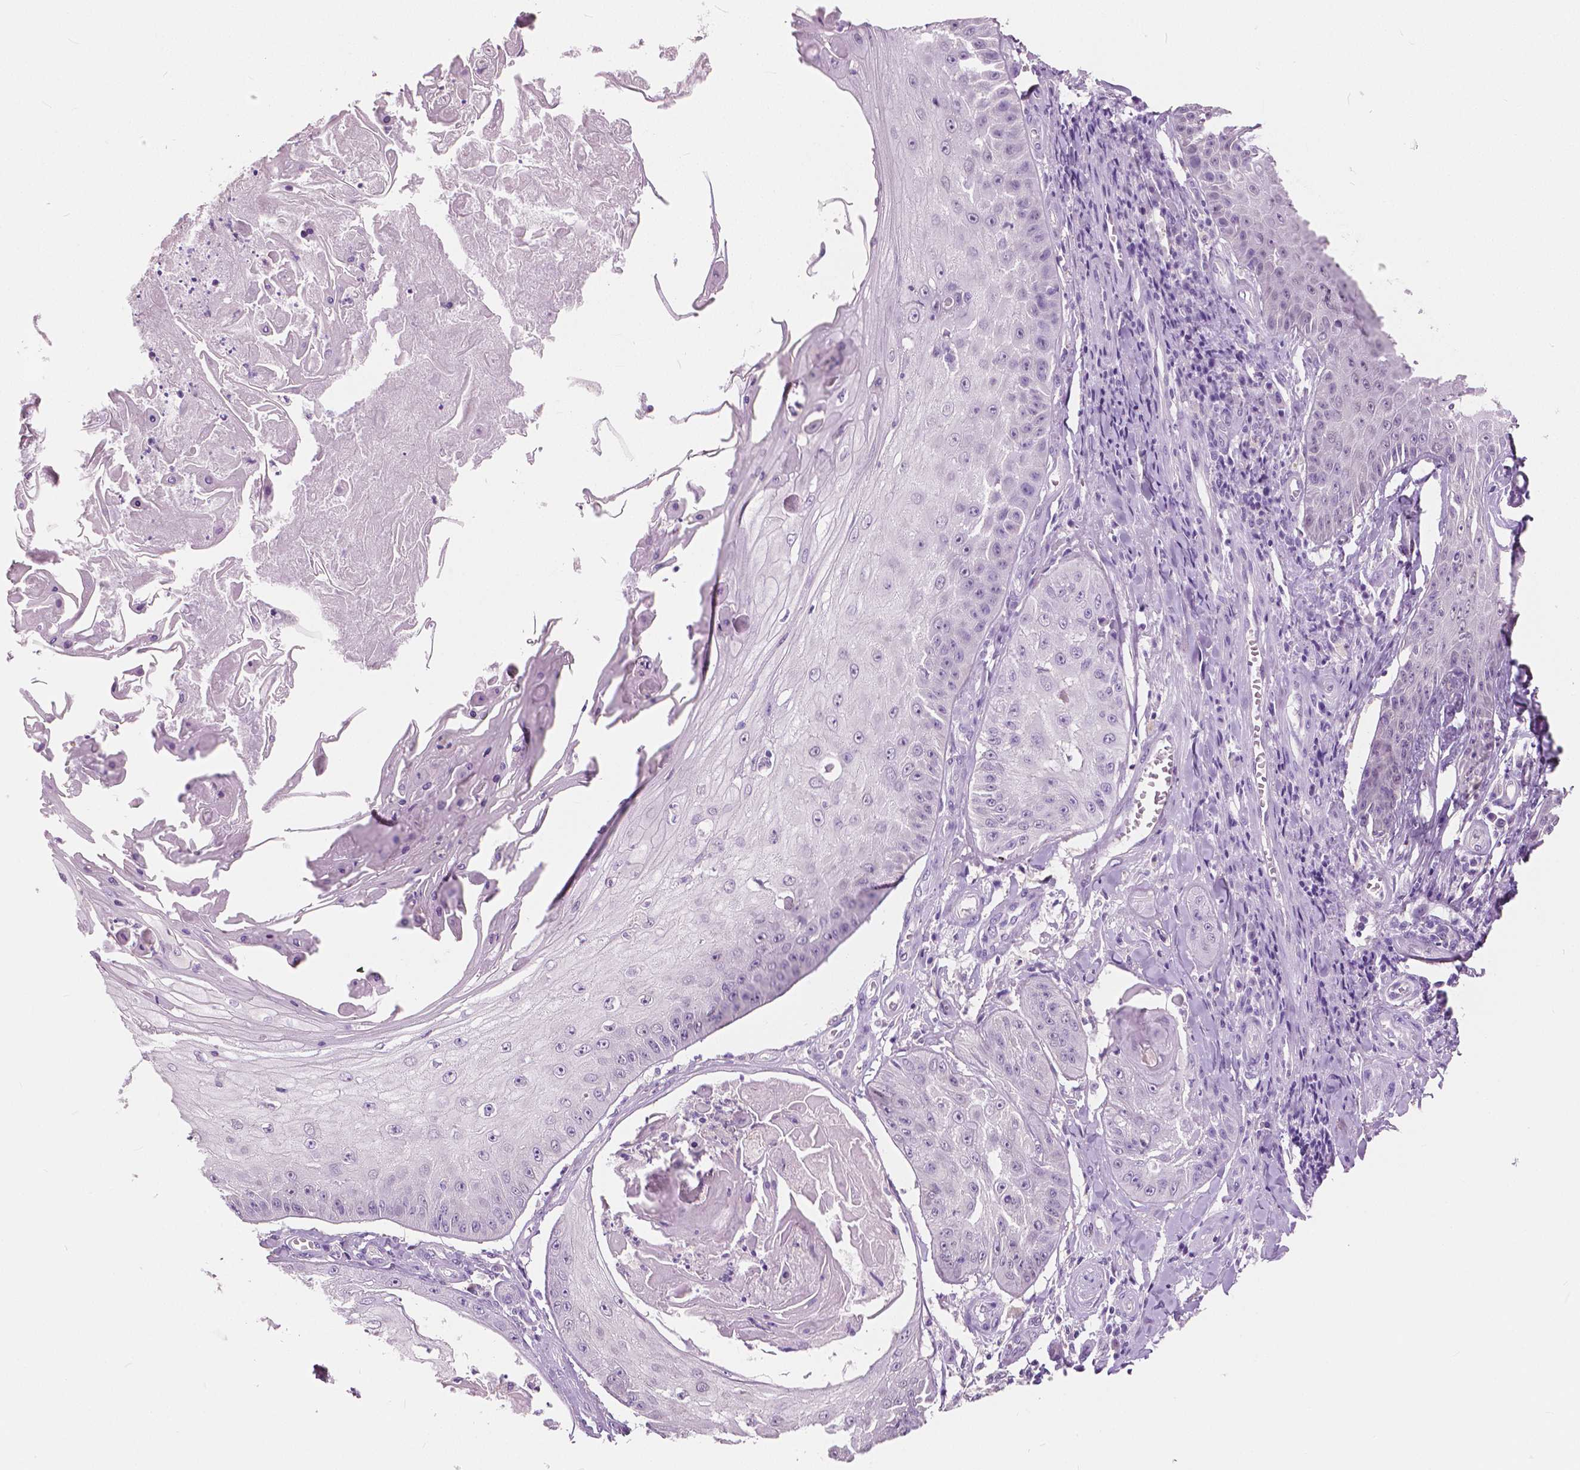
{"staining": {"intensity": "negative", "quantity": "none", "location": "none"}, "tissue": "skin cancer", "cell_type": "Tumor cells", "image_type": "cancer", "snomed": [{"axis": "morphology", "description": "Squamous cell carcinoma, NOS"}, {"axis": "topography", "description": "Skin"}], "caption": "DAB (3,3'-diaminobenzidine) immunohistochemical staining of squamous cell carcinoma (skin) exhibits no significant staining in tumor cells. (DAB (3,3'-diaminobenzidine) IHC with hematoxylin counter stain).", "gene": "TKFC", "patient": {"sex": "male", "age": 70}}